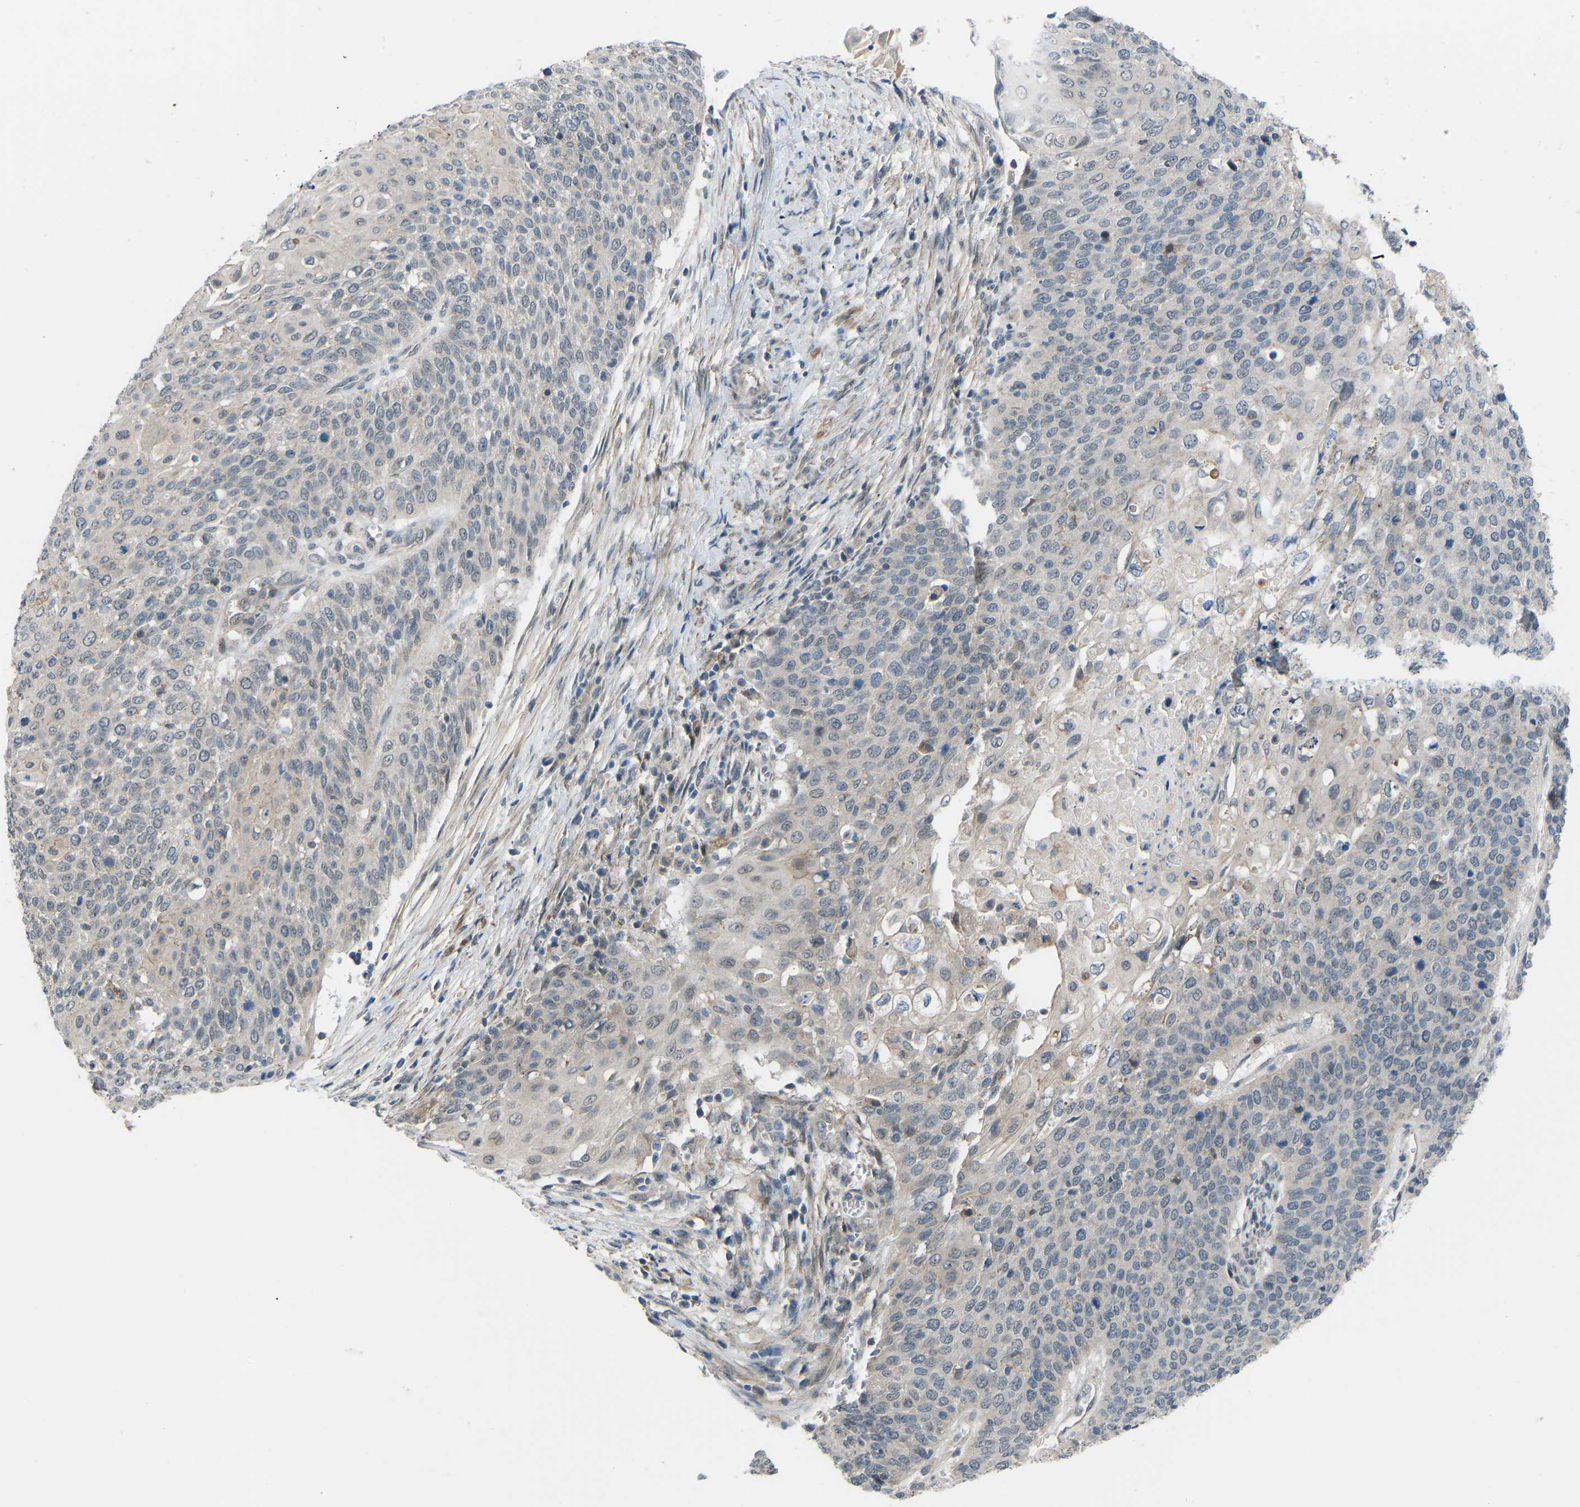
{"staining": {"intensity": "negative", "quantity": "none", "location": "none"}, "tissue": "cervical cancer", "cell_type": "Tumor cells", "image_type": "cancer", "snomed": [{"axis": "morphology", "description": "Squamous cell carcinoma, NOS"}, {"axis": "topography", "description": "Cervix"}], "caption": "IHC histopathology image of neoplastic tissue: human squamous cell carcinoma (cervical) stained with DAB displays no significant protein positivity in tumor cells.", "gene": "CDK2AP1", "patient": {"sex": "female", "age": 39}}